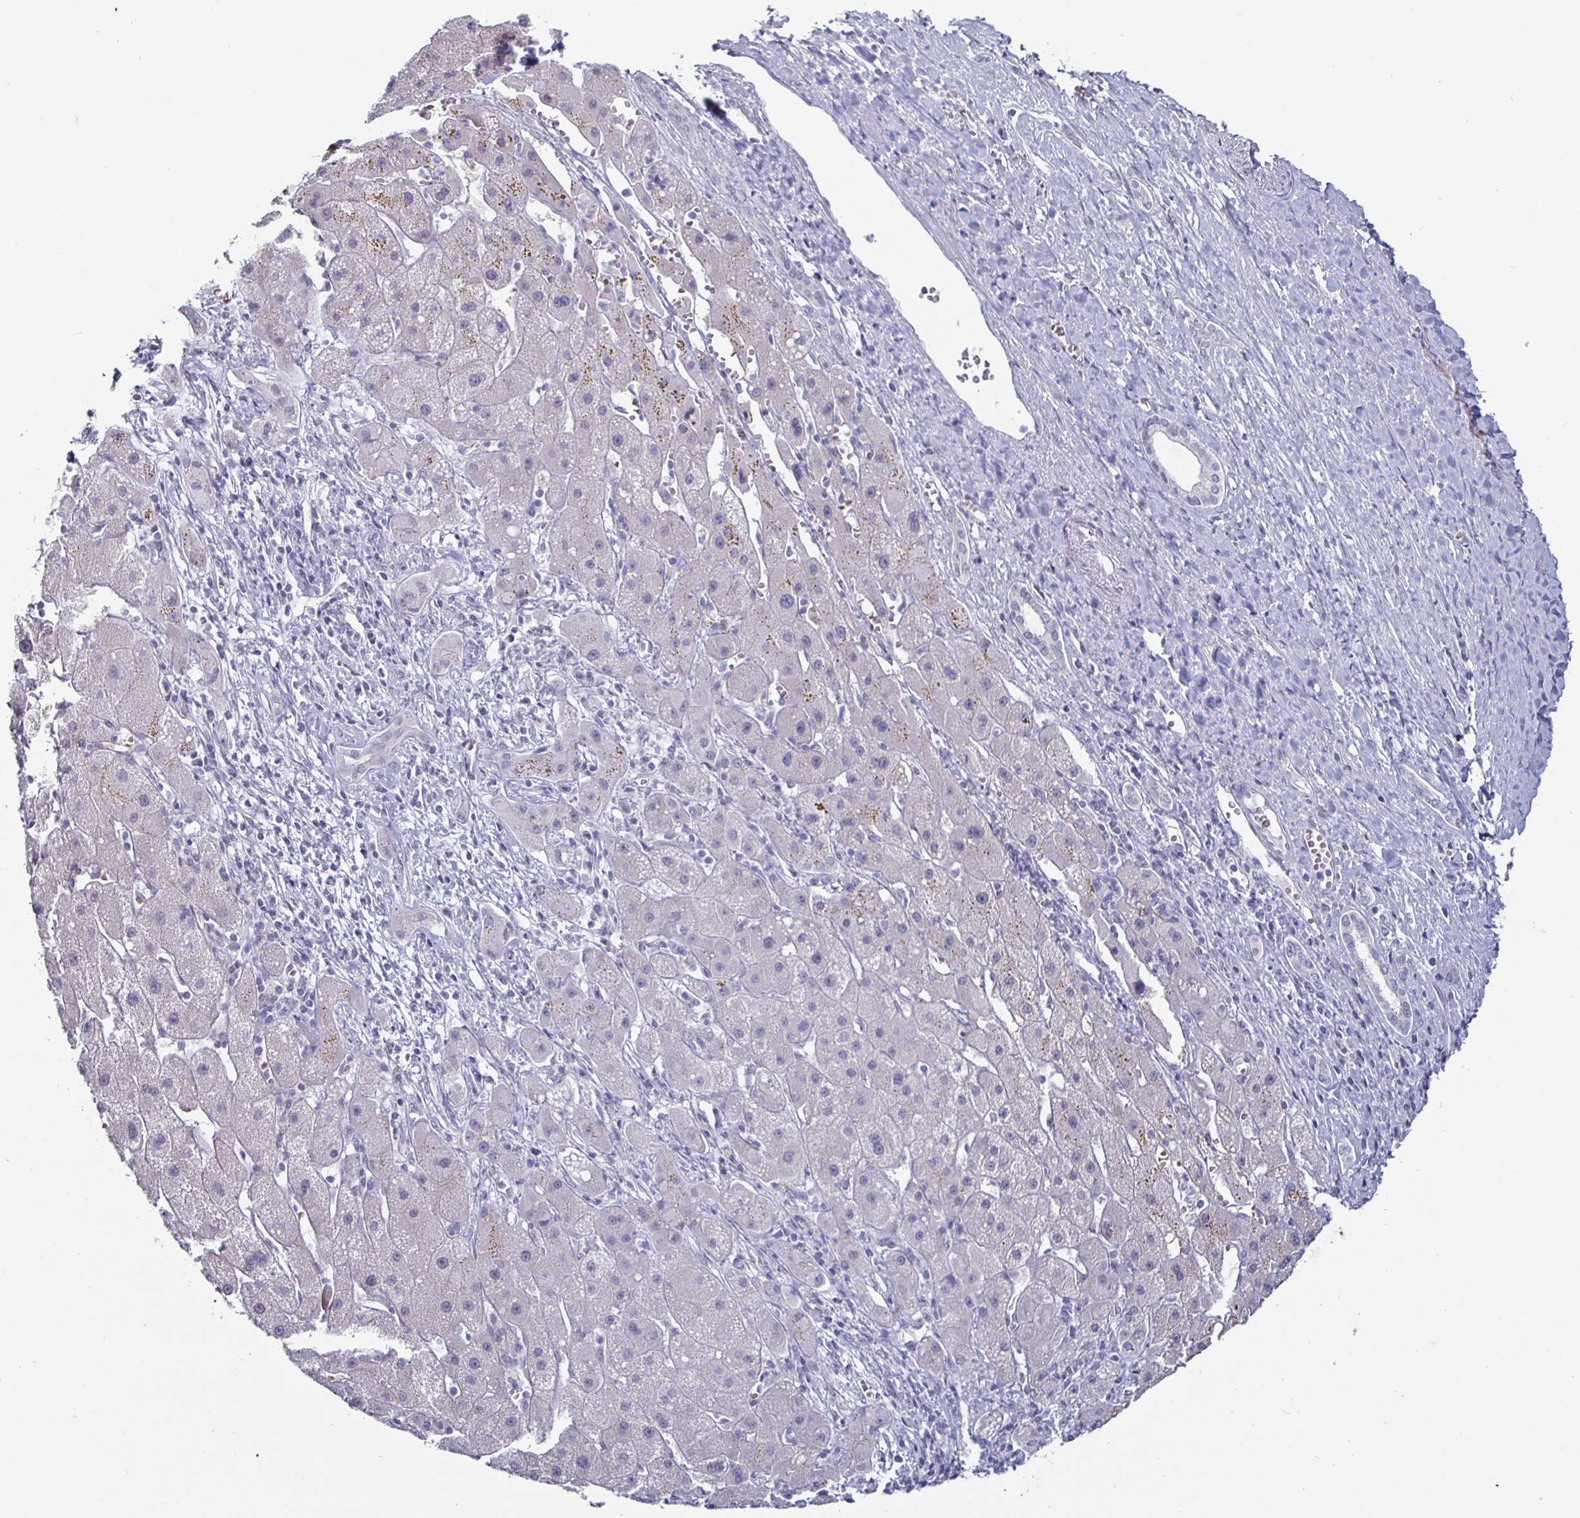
{"staining": {"intensity": "negative", "quantity": "none", "location": "none"}, "tissue": "liver cancer", "cell_type": "Tumor cells", "image_type": "cancer", "snomed": [{"axis": "morphology", "description": "Carcinoma, Hepatocellular, NOS"}, {"axis": "topography", "description": "Liver"}], "caption": "Immunohistochemistry image of neoplastic tissue: human hepatocellular carcinoma (liver) stained with DAB (3,3'-diaminobenzidine) demonstrates no significant protein staining in tumor cells. (DAB IHC visualized using brightfield microscopy, high magnification).", "gene": "OOSP2", "patient": {"sex": "female", "age": 82}}